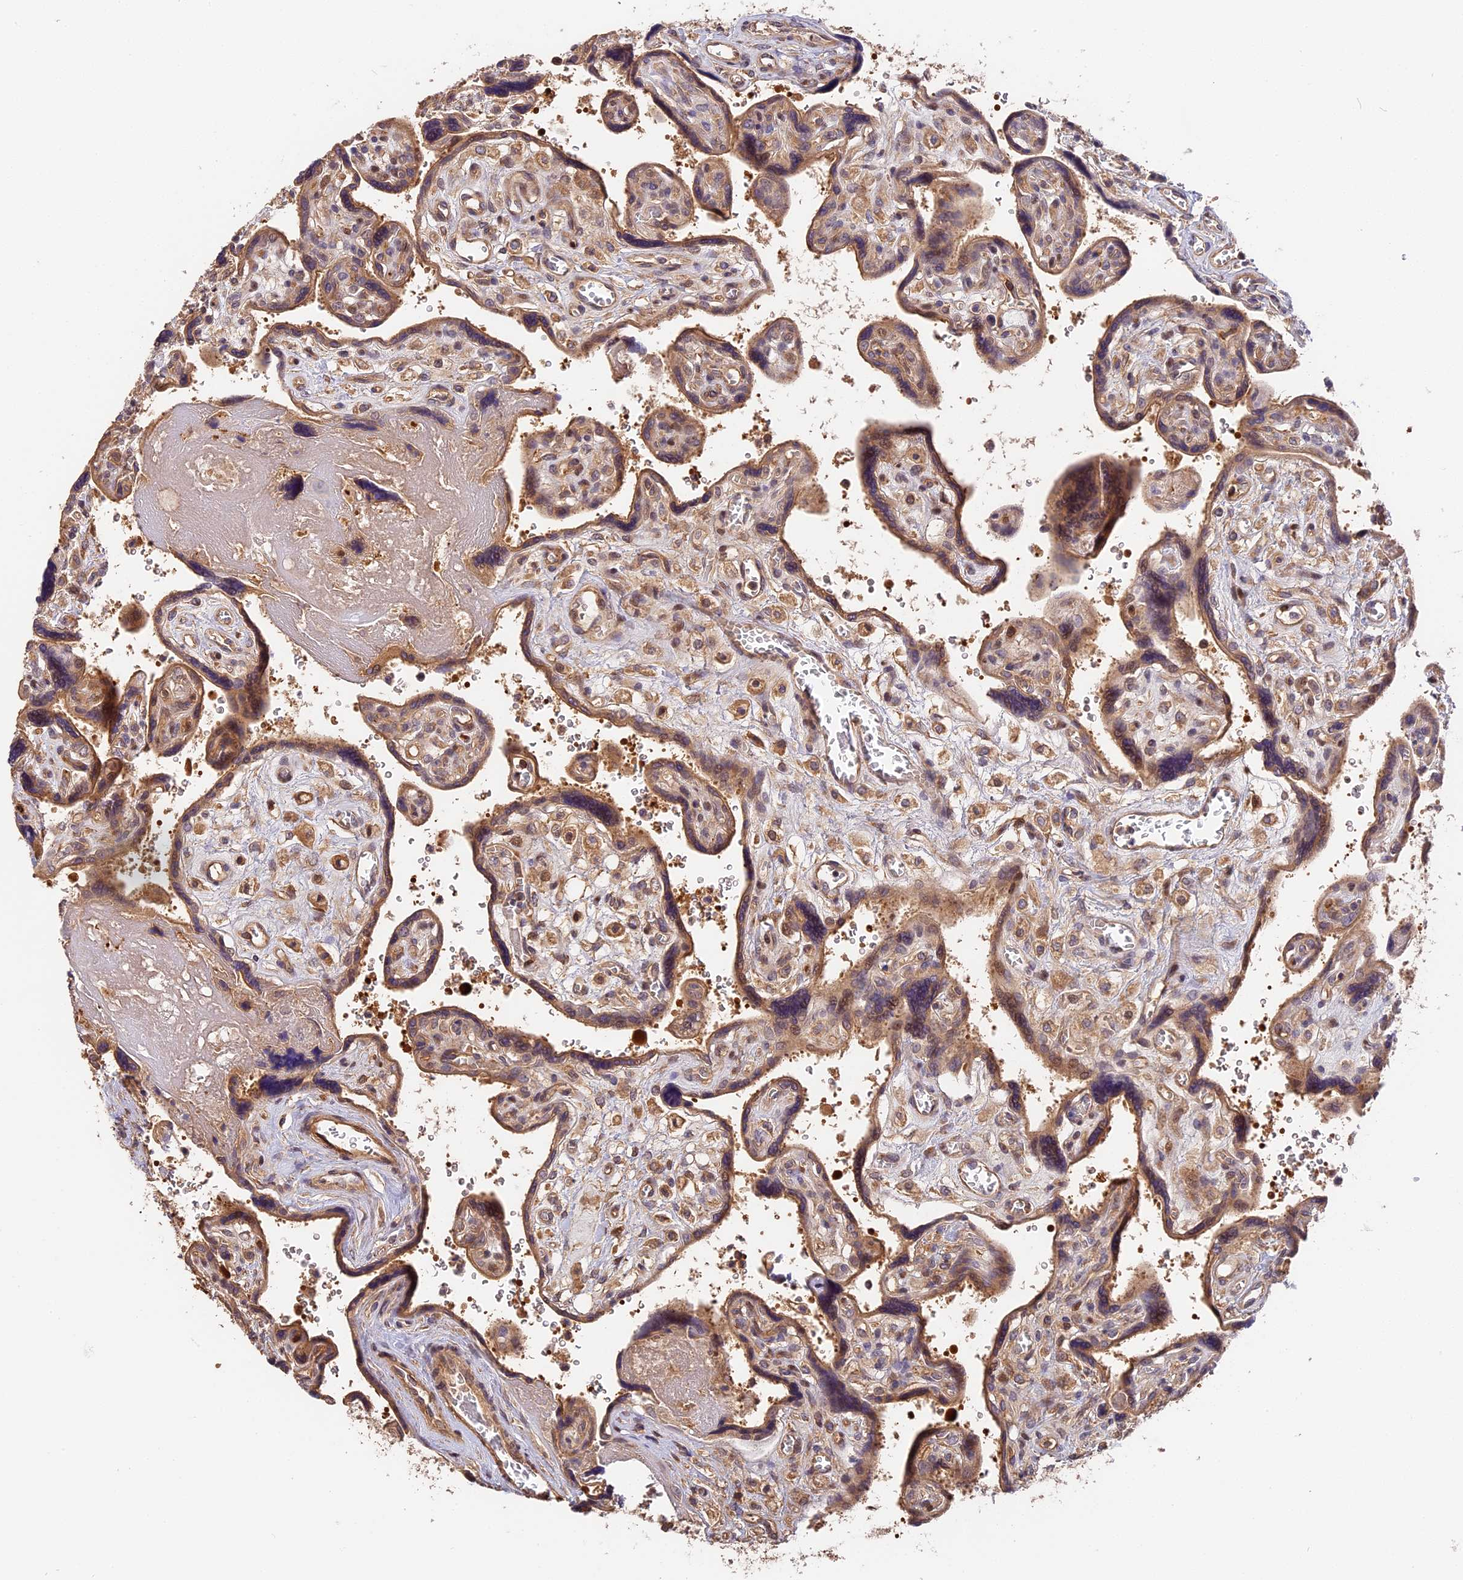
{"staining": {"intensity": "moderate", "quantity": ">75%", "location": "cytoplasmic/membranous"}, "tissue": "placenta", "cell_type": "Trophoblastic cells", "image_type": "normal", "snomed": [{"axis": "morphology", "description": "Normal tissue, NOS"}, {"axis": "topography", "description": "Placenta"}], "caption": "IHC of normal placenta displays medium levels of moderate cytoplasmic/membranous expression in approximately >75% of trophoblastic cells. (Brightfield microscopy of DAB IHC at high magnification).", "gene": "ARHGAP17", "patient": {"sex": "female", "age": 39}}